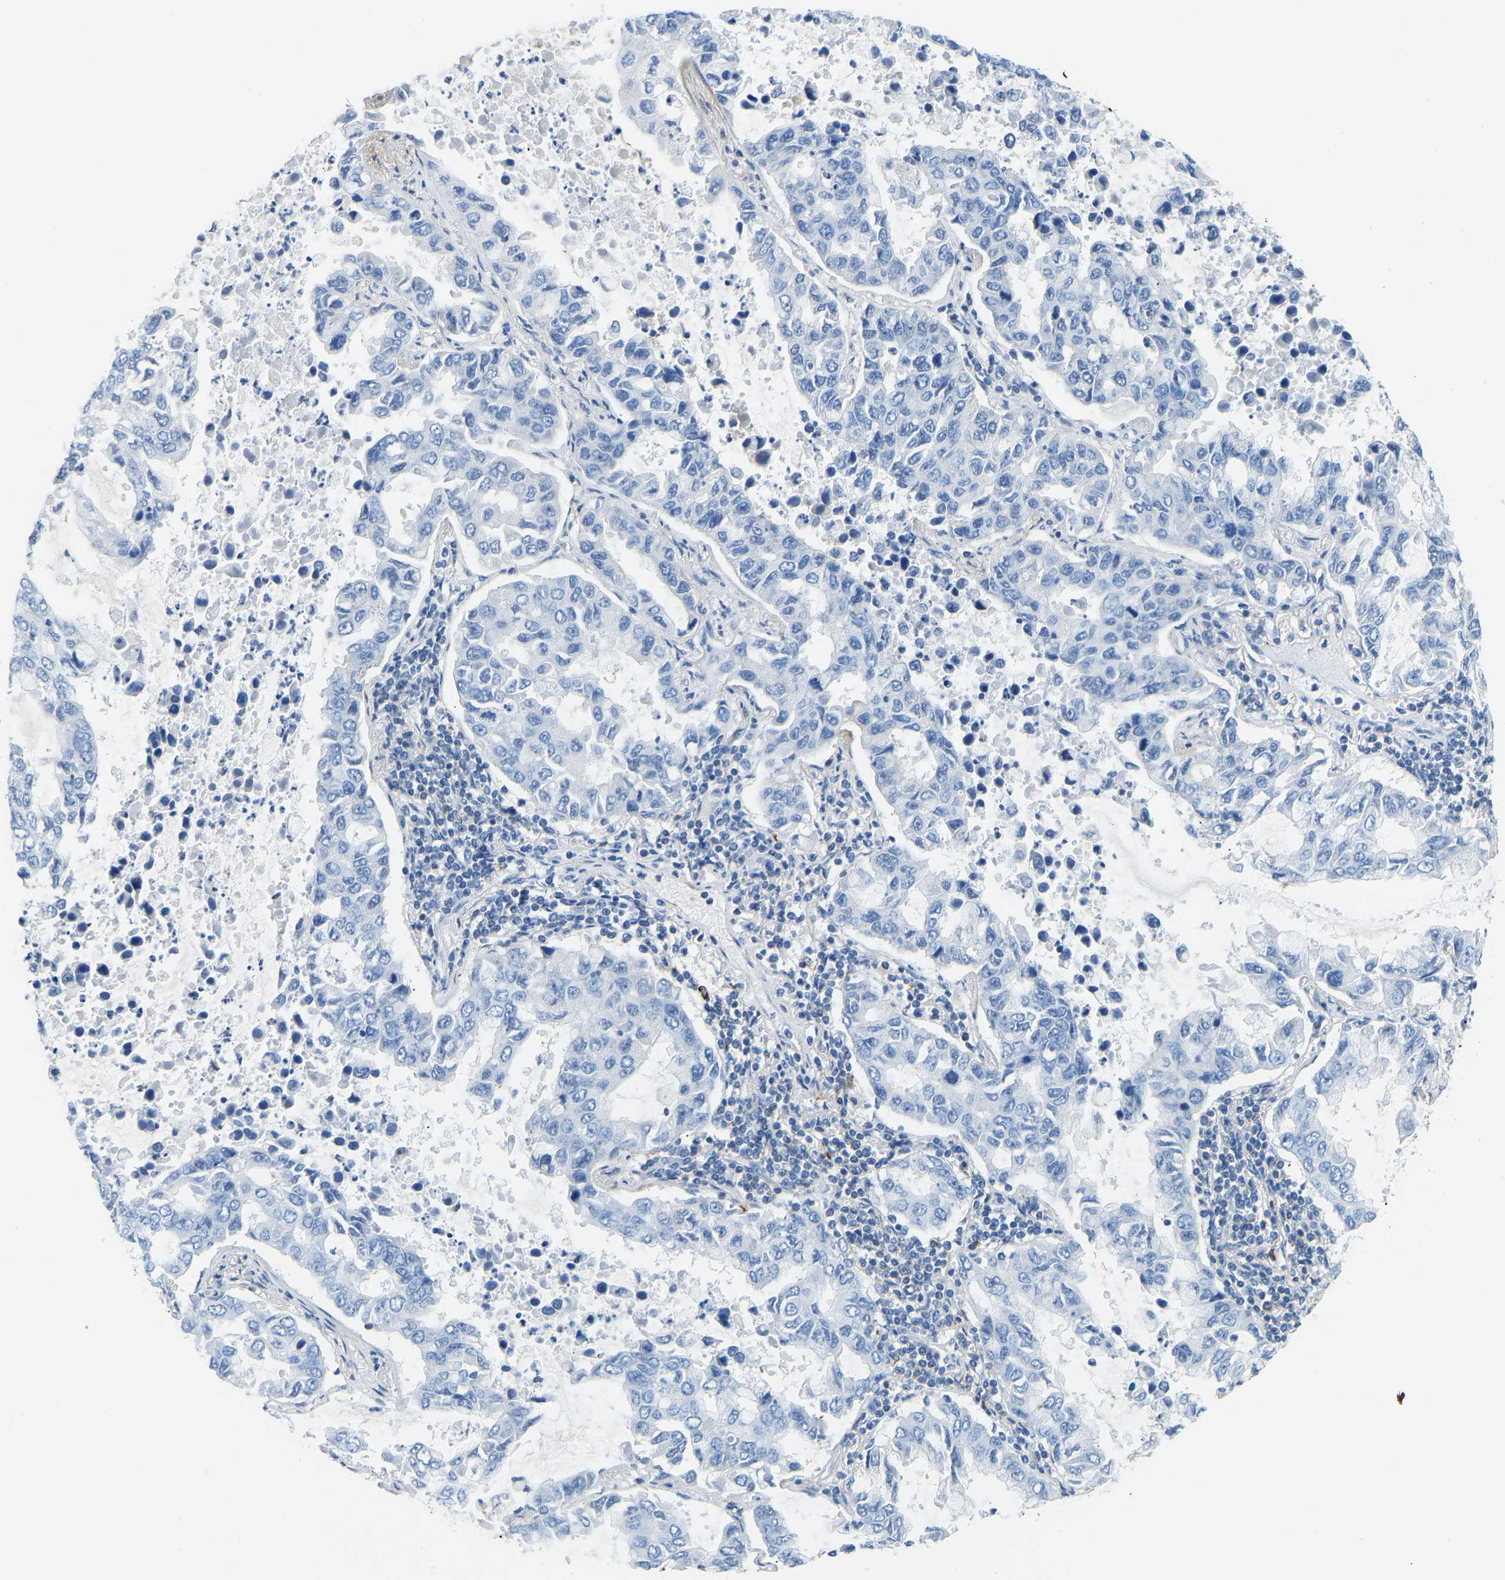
{"staining": {"intensity": "negative", "quantity": "none", "location": "none"}, "tissue": "lung cancer", "cell_type": "Tumor cells", "image_type": "cancer", "snomed": [{"axis": "morphology", "description": "Adenocarcinoma, NOS"}, {"axis": "topography", "description": "Lung"}], "caption": "A high-resolution micrograph shows immunohistochemistry staining of lung cancer (adenocarcinoma), which reveals no significant positivity in tumor cells.", "gene": "COL15A1", "patient": {"sex": "male", "age": 64}}